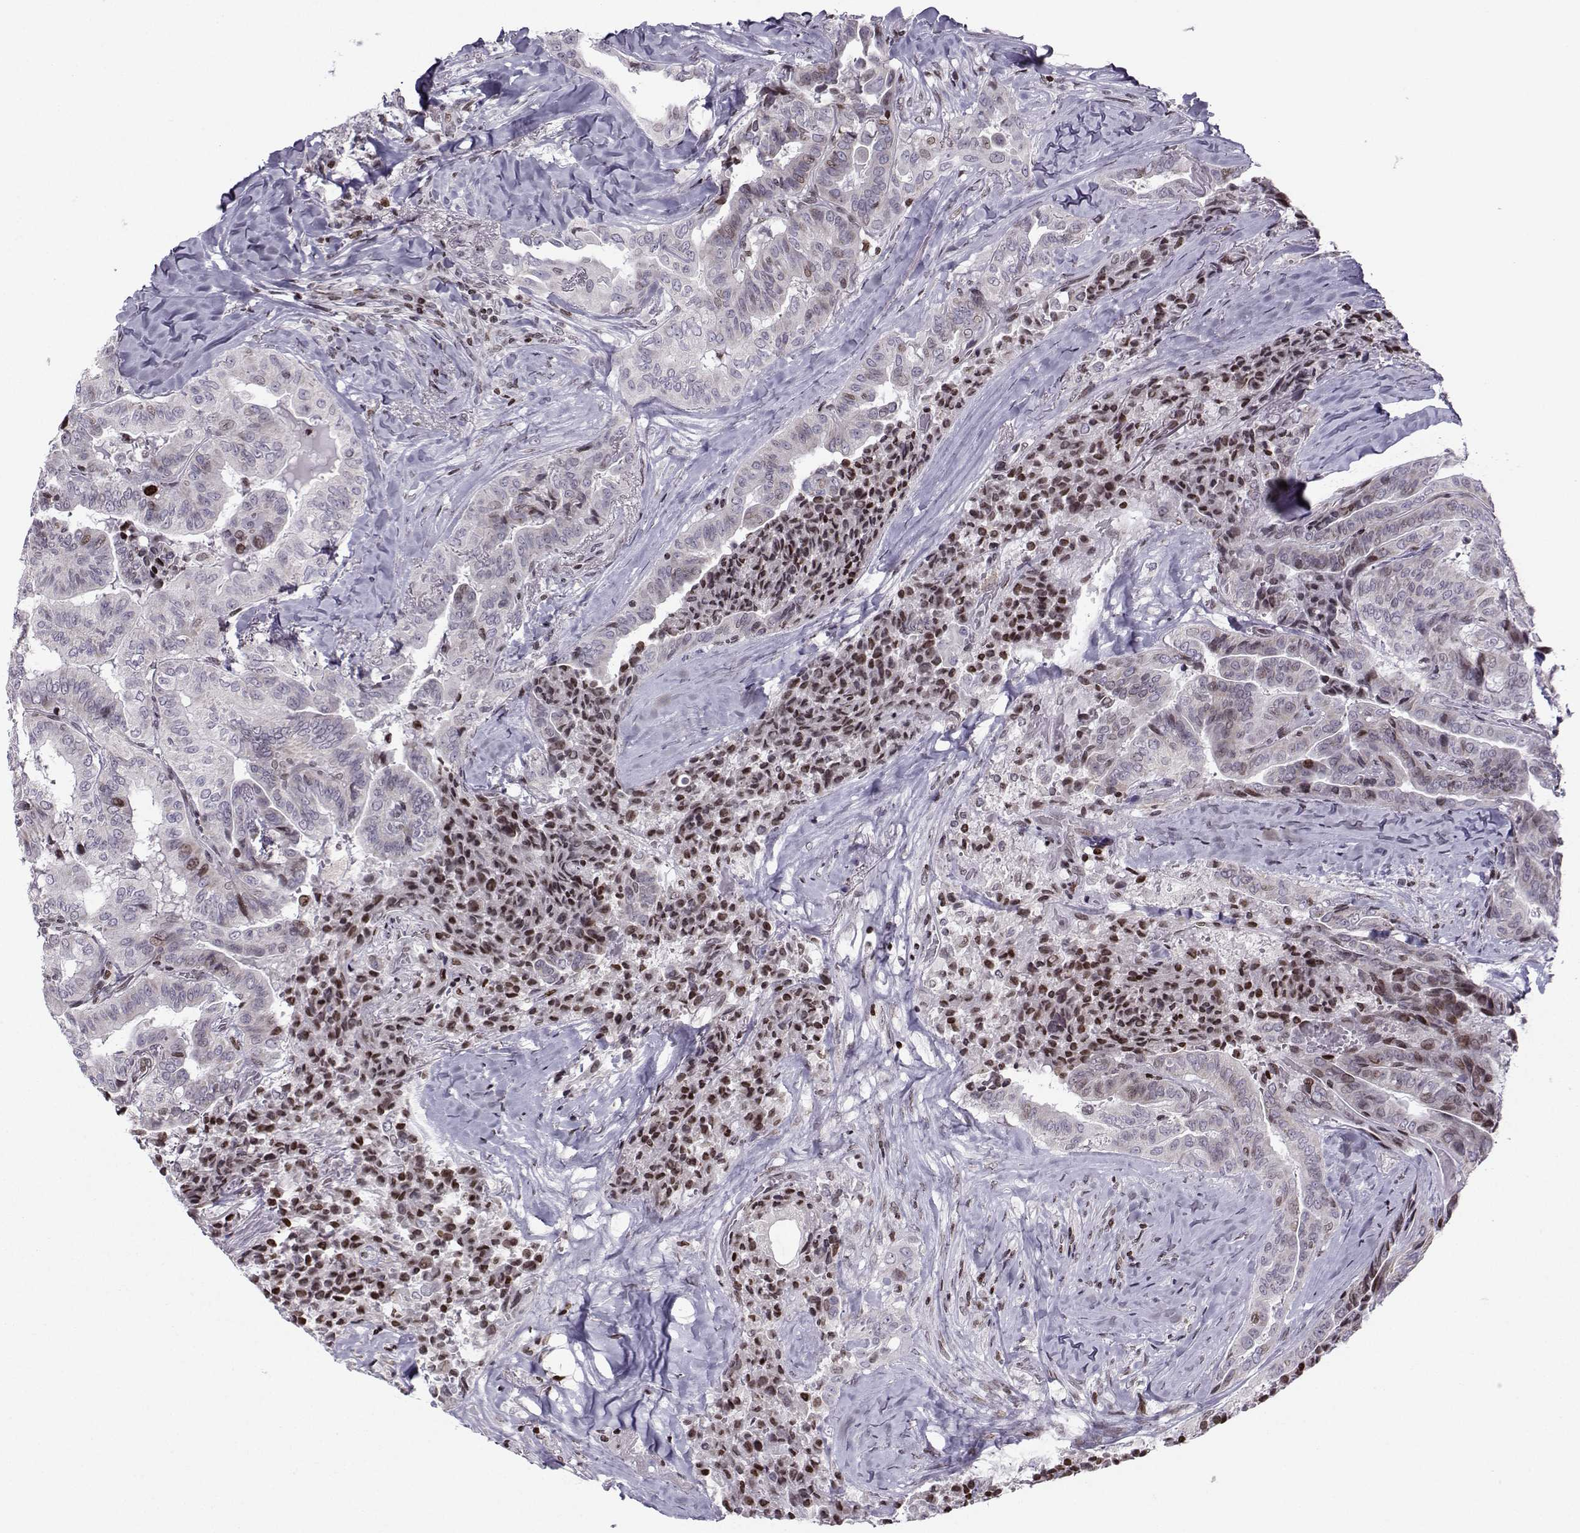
{"staining": {"intensity": "moderate", "quantity": "<25%", "location": "nuclear"}, "tissue": "thyroid cancer", "cell_type": "Tumor cells", "image_type": "cancer", "snomed": [{"axis": "morphology", "description": "Papillary adenocarcinoma, NOS"}, {"axis": "topography", "description": "Thyroid gland"}], "caption": "Immunohistochemical staining of thyroid cancer (papillary adenocarcinoma) exhibits low levels of moderate nuclear protein staining in approximately <25% of tumor cells.", "gene": "ZNF19", "patient": {"sex": "female", "age": 68}}